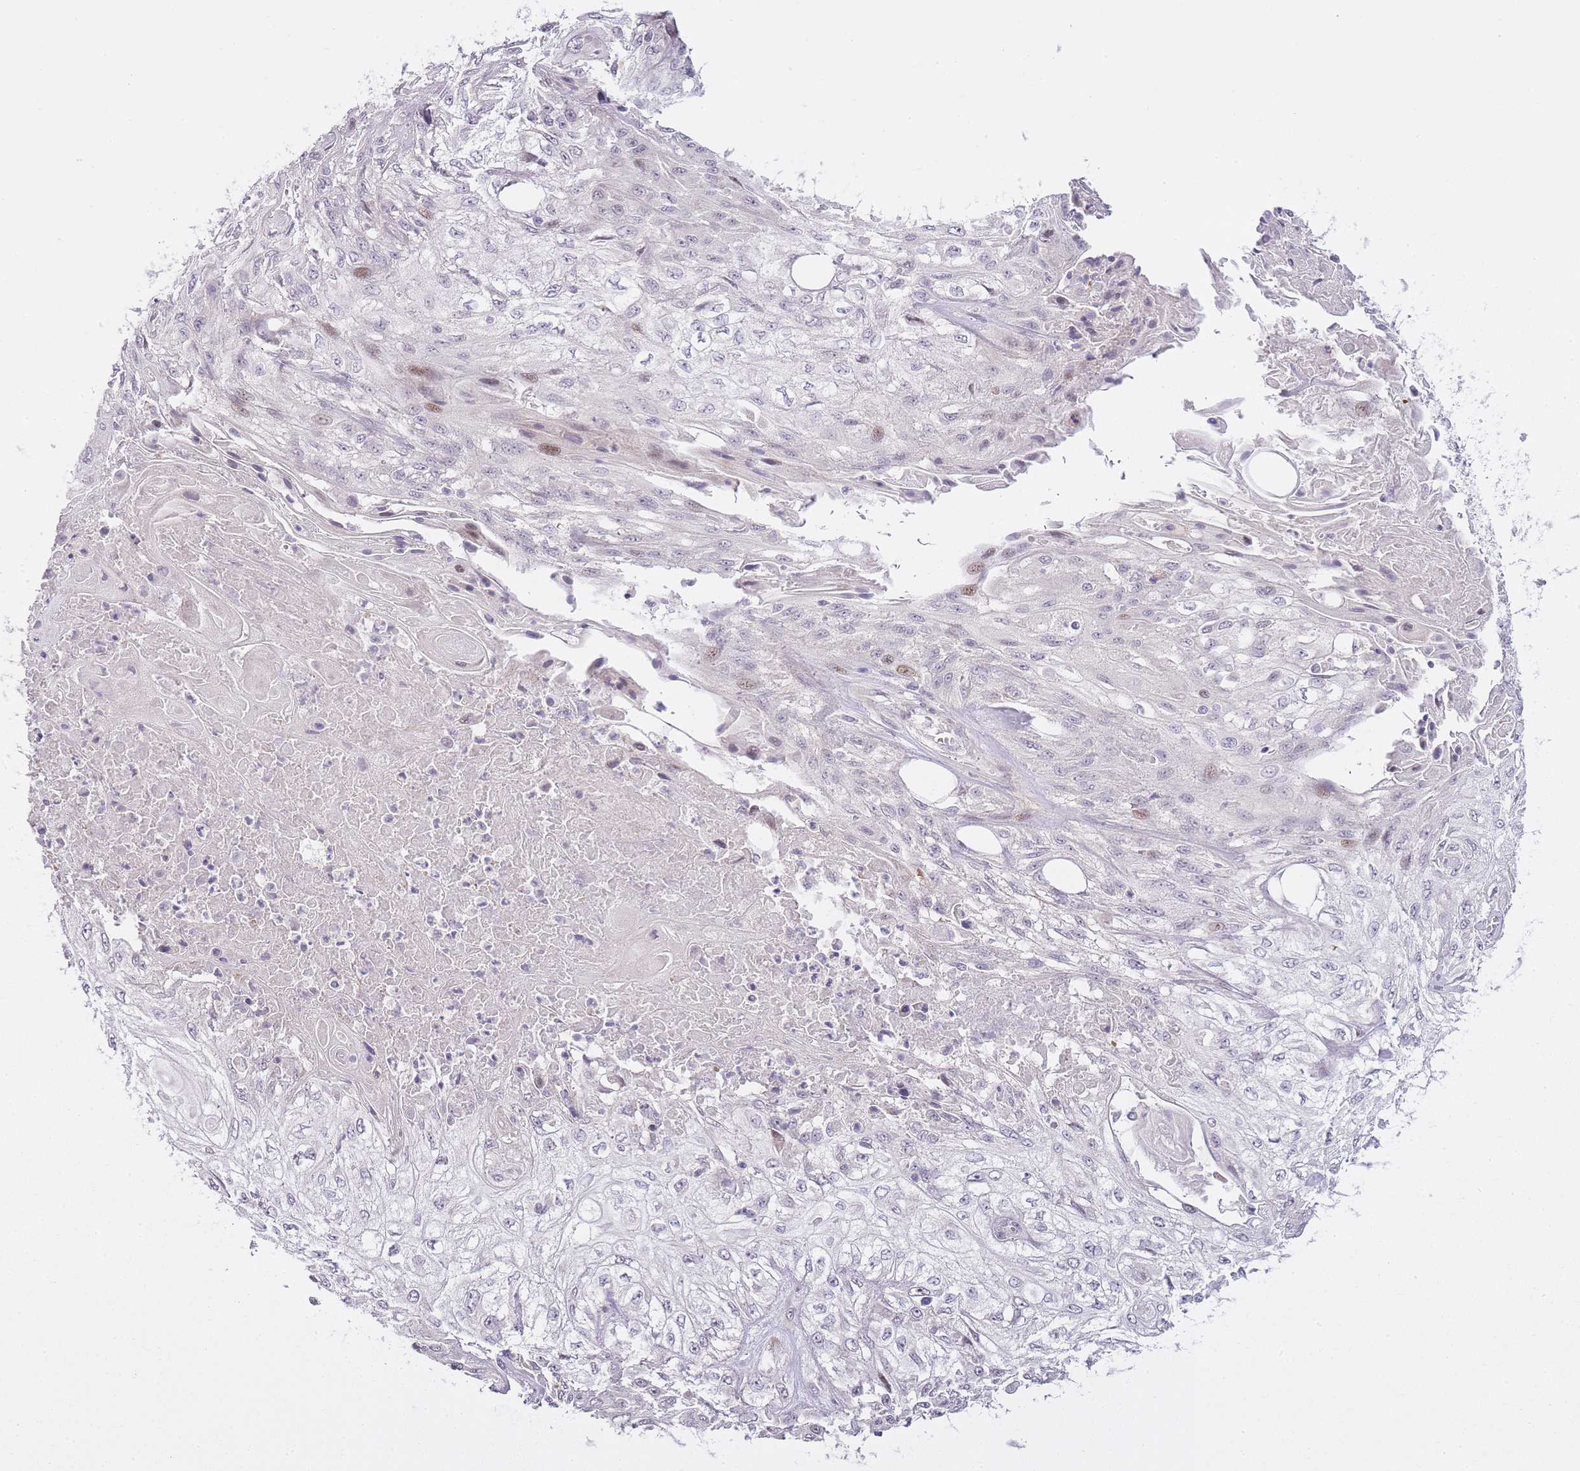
{"staining": {"intensity": "moderate", "quantity": "<25%", "location": "nuclear"}, "tissue": "skin cancer", "cell_type": "Tumor cells", "image_type": "cancer", "snomed": [{"axis": "morphology", "description": "Squamous cell carcinoma, NOS"}, {"axis": "morphology", "description": "Squamous cell carcinoma, metastatic, NOS"}, {"axis": "topography", "description": "Skin"}, {"axis": "topography", "description": "Lymph node"}], "caption": "Skin squamous cell carcinoma stained for a protein (brown) reveals moderate nuclear positive expression in about <25% of tumor cells.", "gene": "OGG1", "patient": {"sex": "male", "age": 75}}